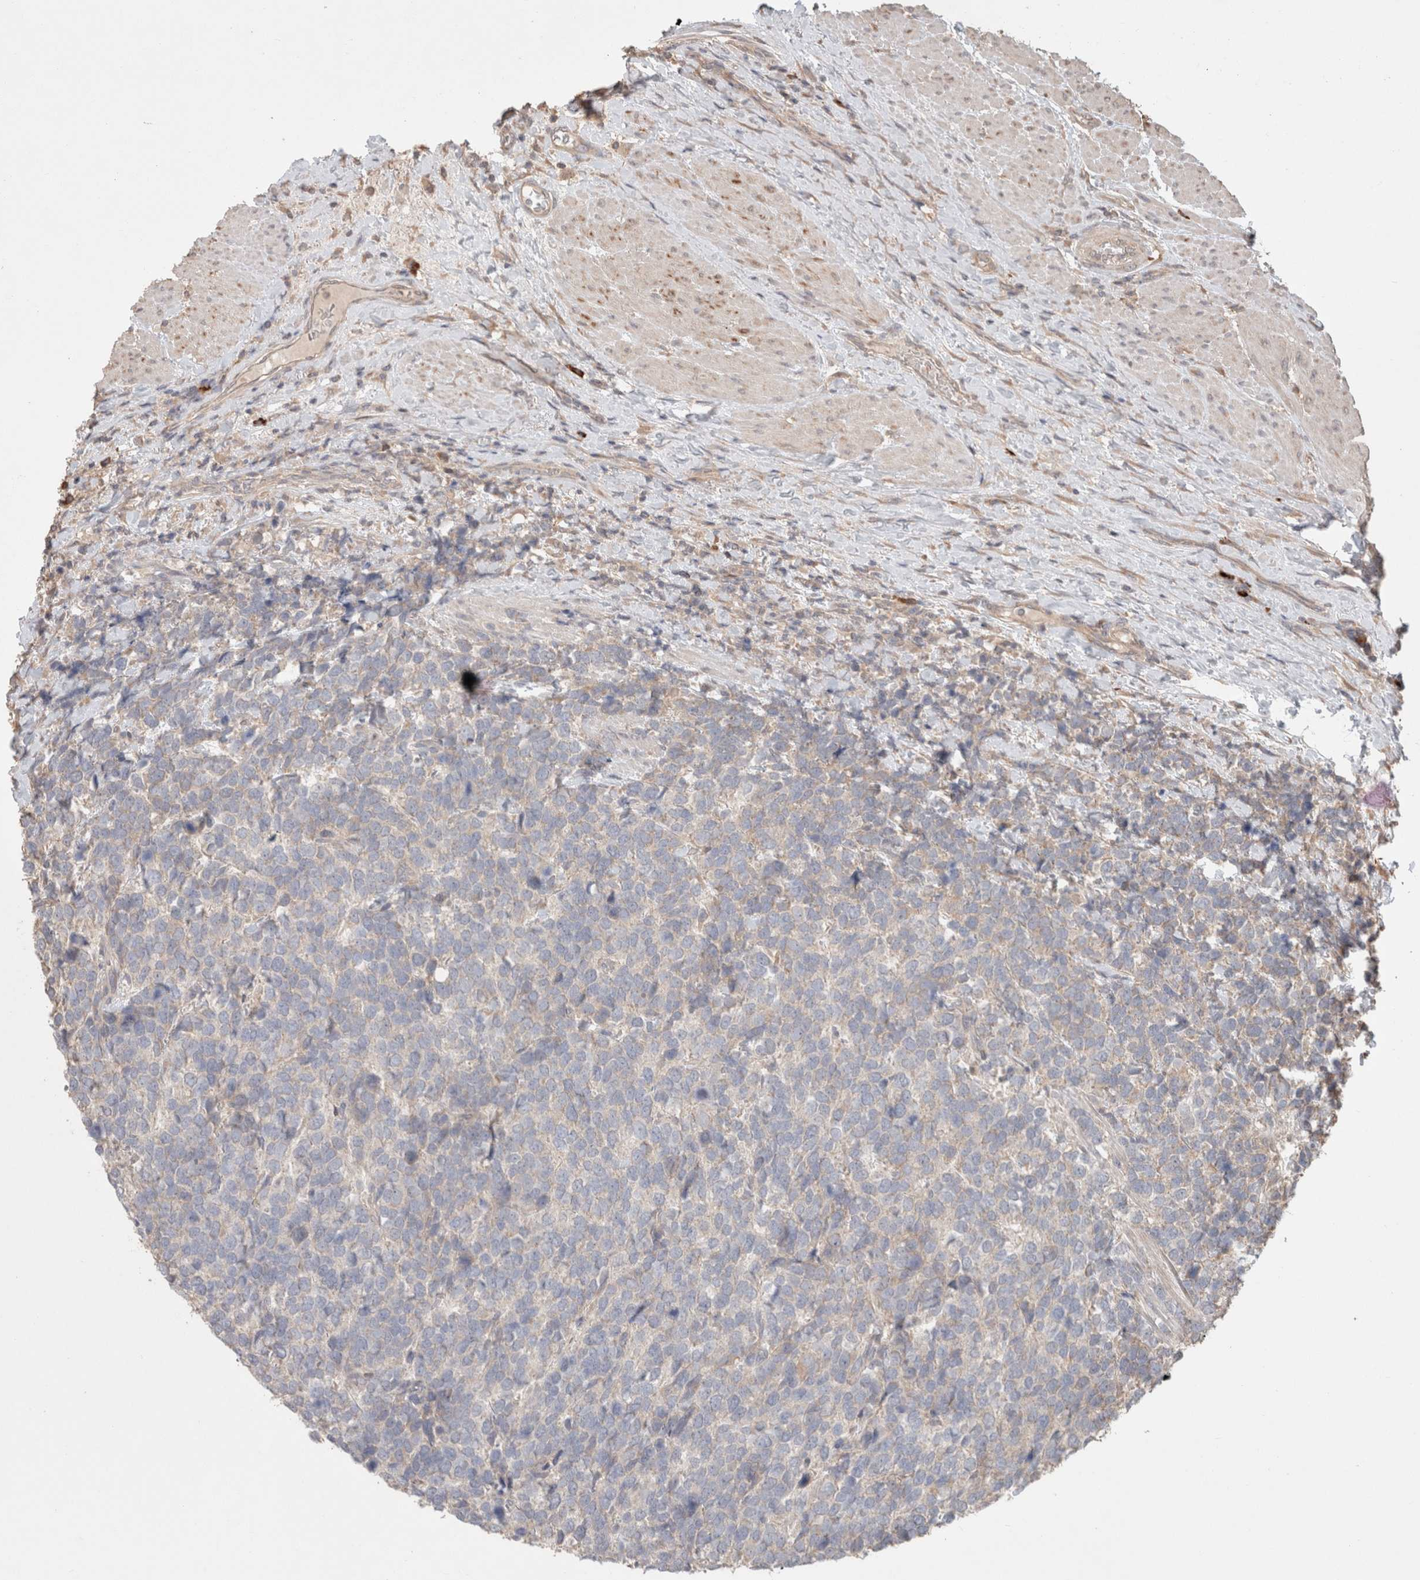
{"staining": {"intensity": "weak", "quantity": "<25%", "location": "cytoplasmic/membranous"}, "tissue": "urothelial cancer", "cell_type": "Tumor cells", "image_type": "cancer", "snomed": [{"axis": "morphology", "description": "Urothelial carcinoma, High grade"}, {"axis": "topography", "description": "Urinary bladder"}], "caption": "Immunohistochemistry photomicrograph of neoplastic tissue: urothelial carcinoma (high-grade) stained with DAB displays no significant protein expression in tumor cells.", "gene": "HROB", "patient": {"sex": "female", "age": 82}}